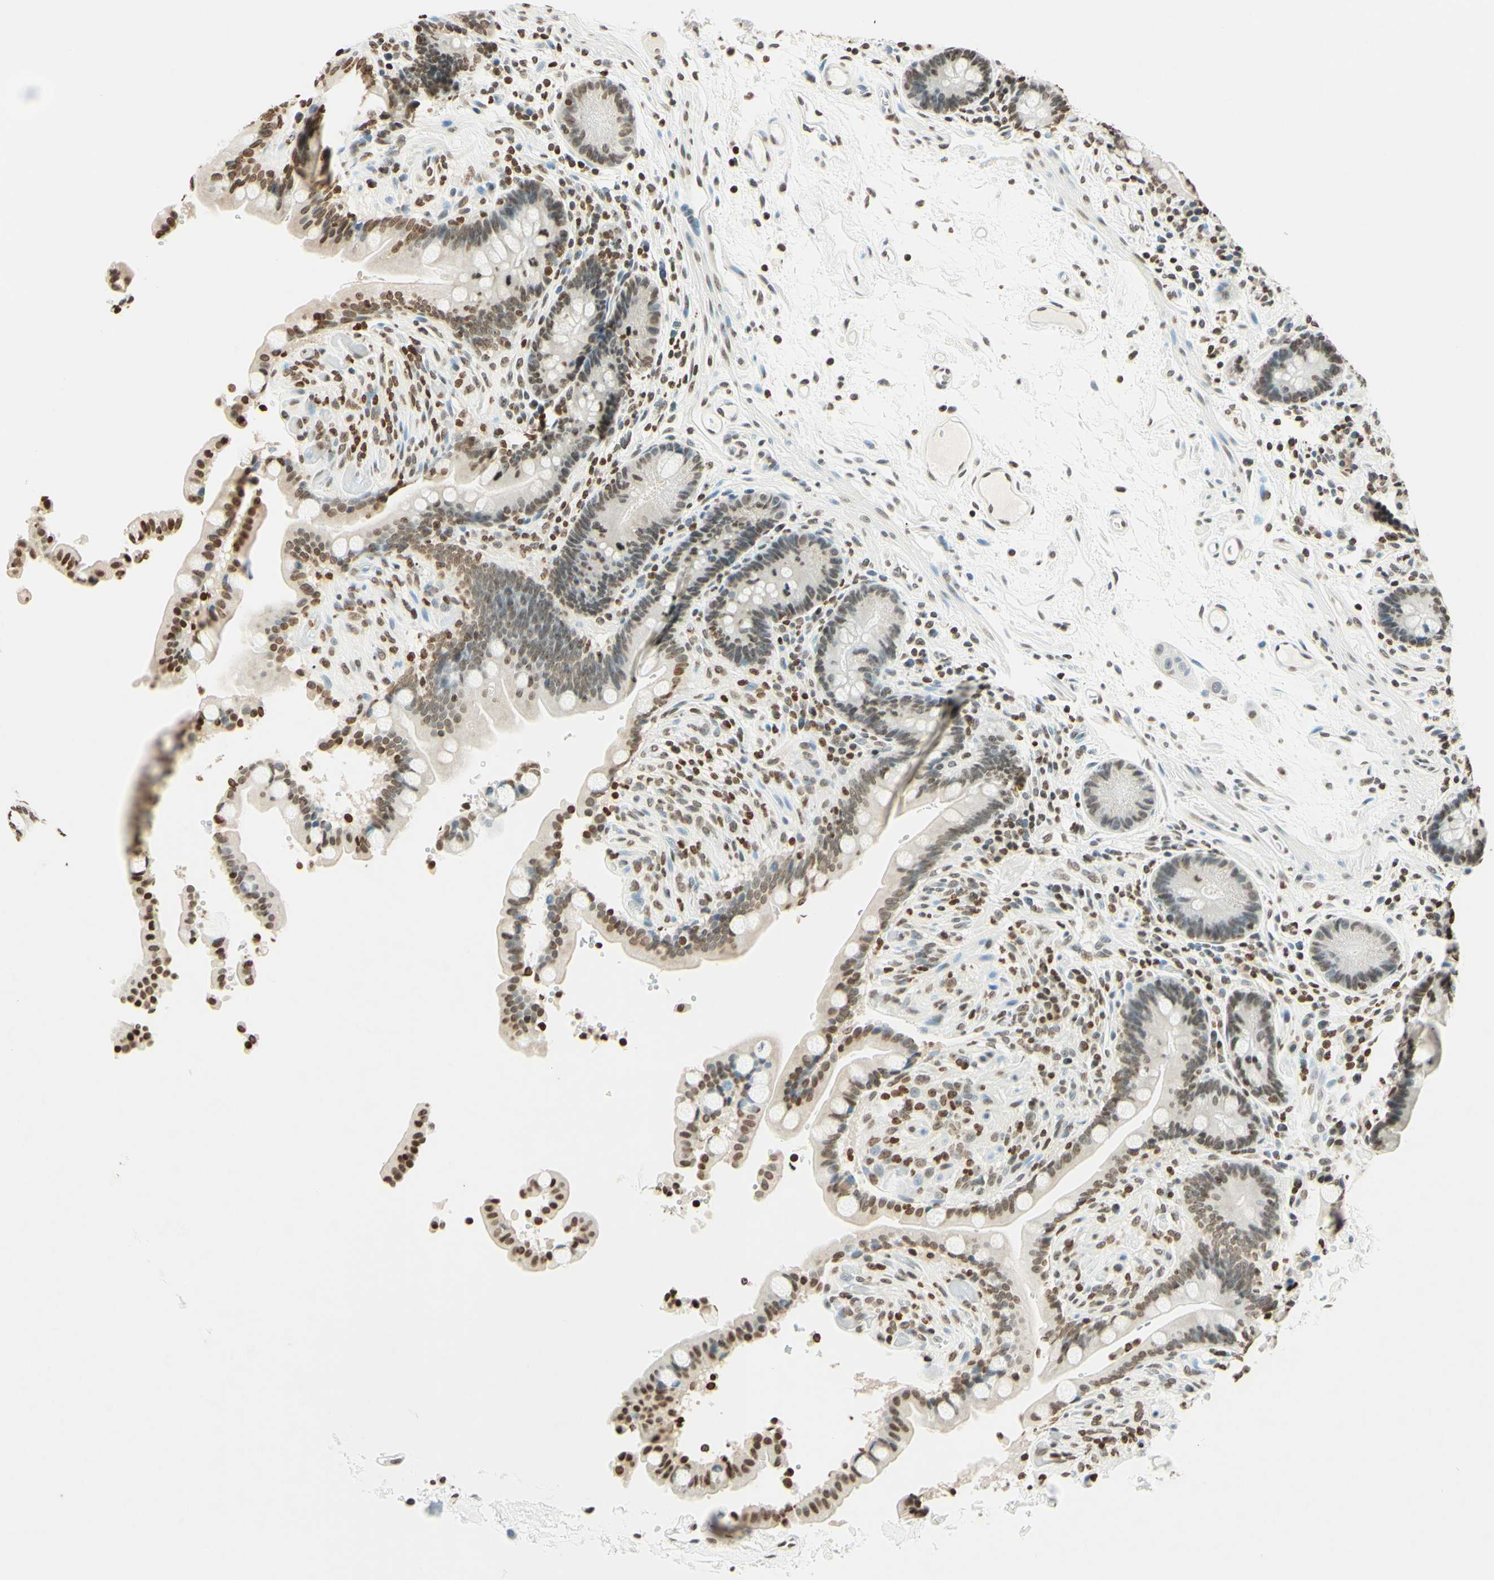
{"staining": {"intensity": "moderate", "quantity": ">75%", "location": "nuclear"}, "tissue": "colon", "cell_type": "Endothelial cells", "image_type": "normal", "snomed": [{"axis": "morphology", "description": "Normal tissue, NOS"}, {"axis": "topography", "description": "Colon"}], "caption": "Brown immunohistochemical staining in normal human colon shows moderate nuclear expression in approximately >75% of endothelial cells.", "gene": "MSH2", "patient": {"sex": "male", "age": 73}}